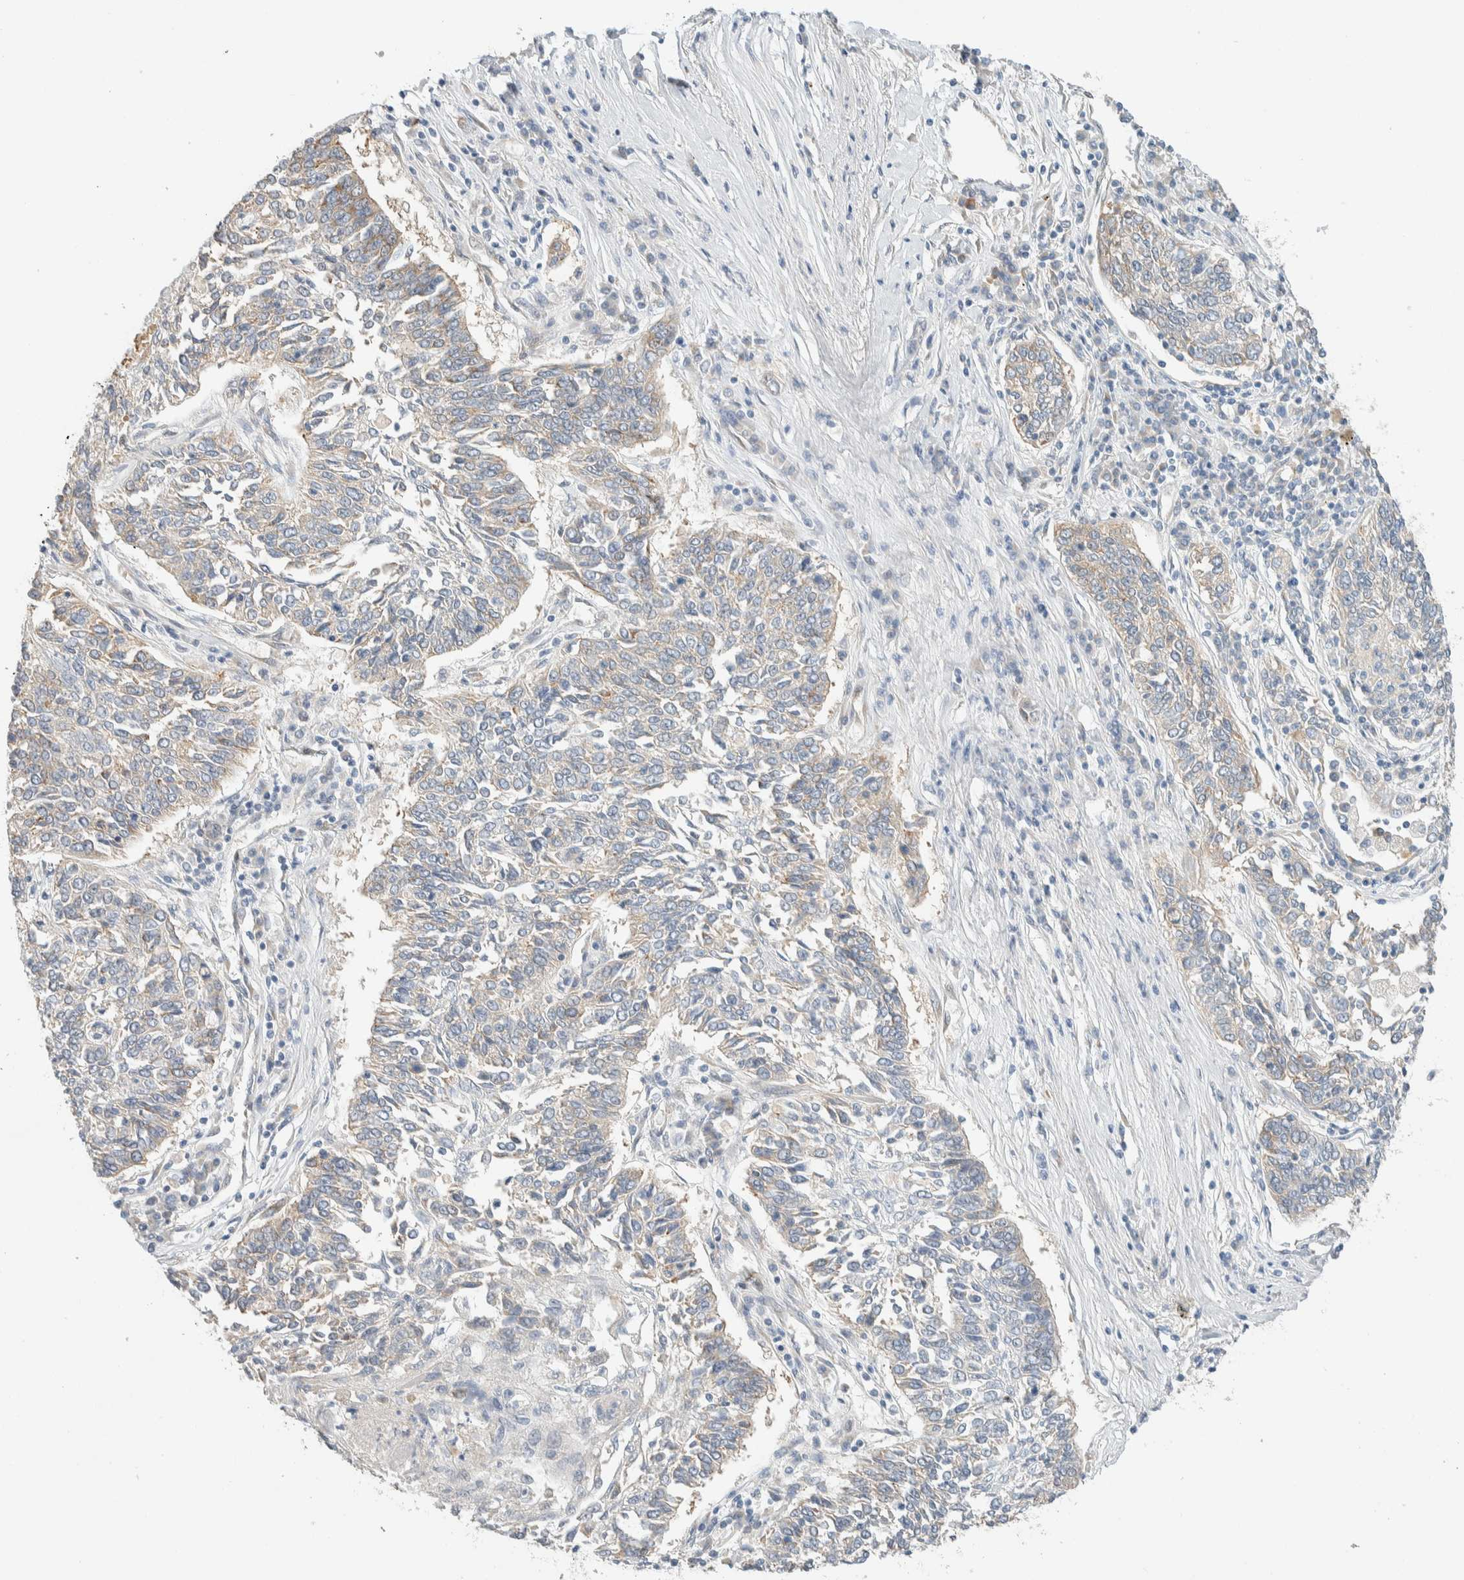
{"staining": {"intensity": "weak", "quantity": "<25%", "location": "cytoplasmic/membranous"}, "tissue": "lung cancer", "cell_type": "Tumor cells", "image_type": "cancer", "snomed": [{"axis": "morphology", "description": "Normal tissue, NOS"}, {"axis": "morphology", "description": "Squamous cell carcinoma, NOS"}, {"axis": "topography", "description": "Cartilage tissue"}, {"axis": "topography", "description": "Bronchus"}, {"axis": "topography", "description": "Lung"}], "caption": "IHC photomicrograph of neoplastic tissue: human lung squamous cell carcinoma stained with DAB displays no significant protein expression in tumor cells.", "gene": "TMEM184B", "patient": {"sex": "female", "age": 49}}